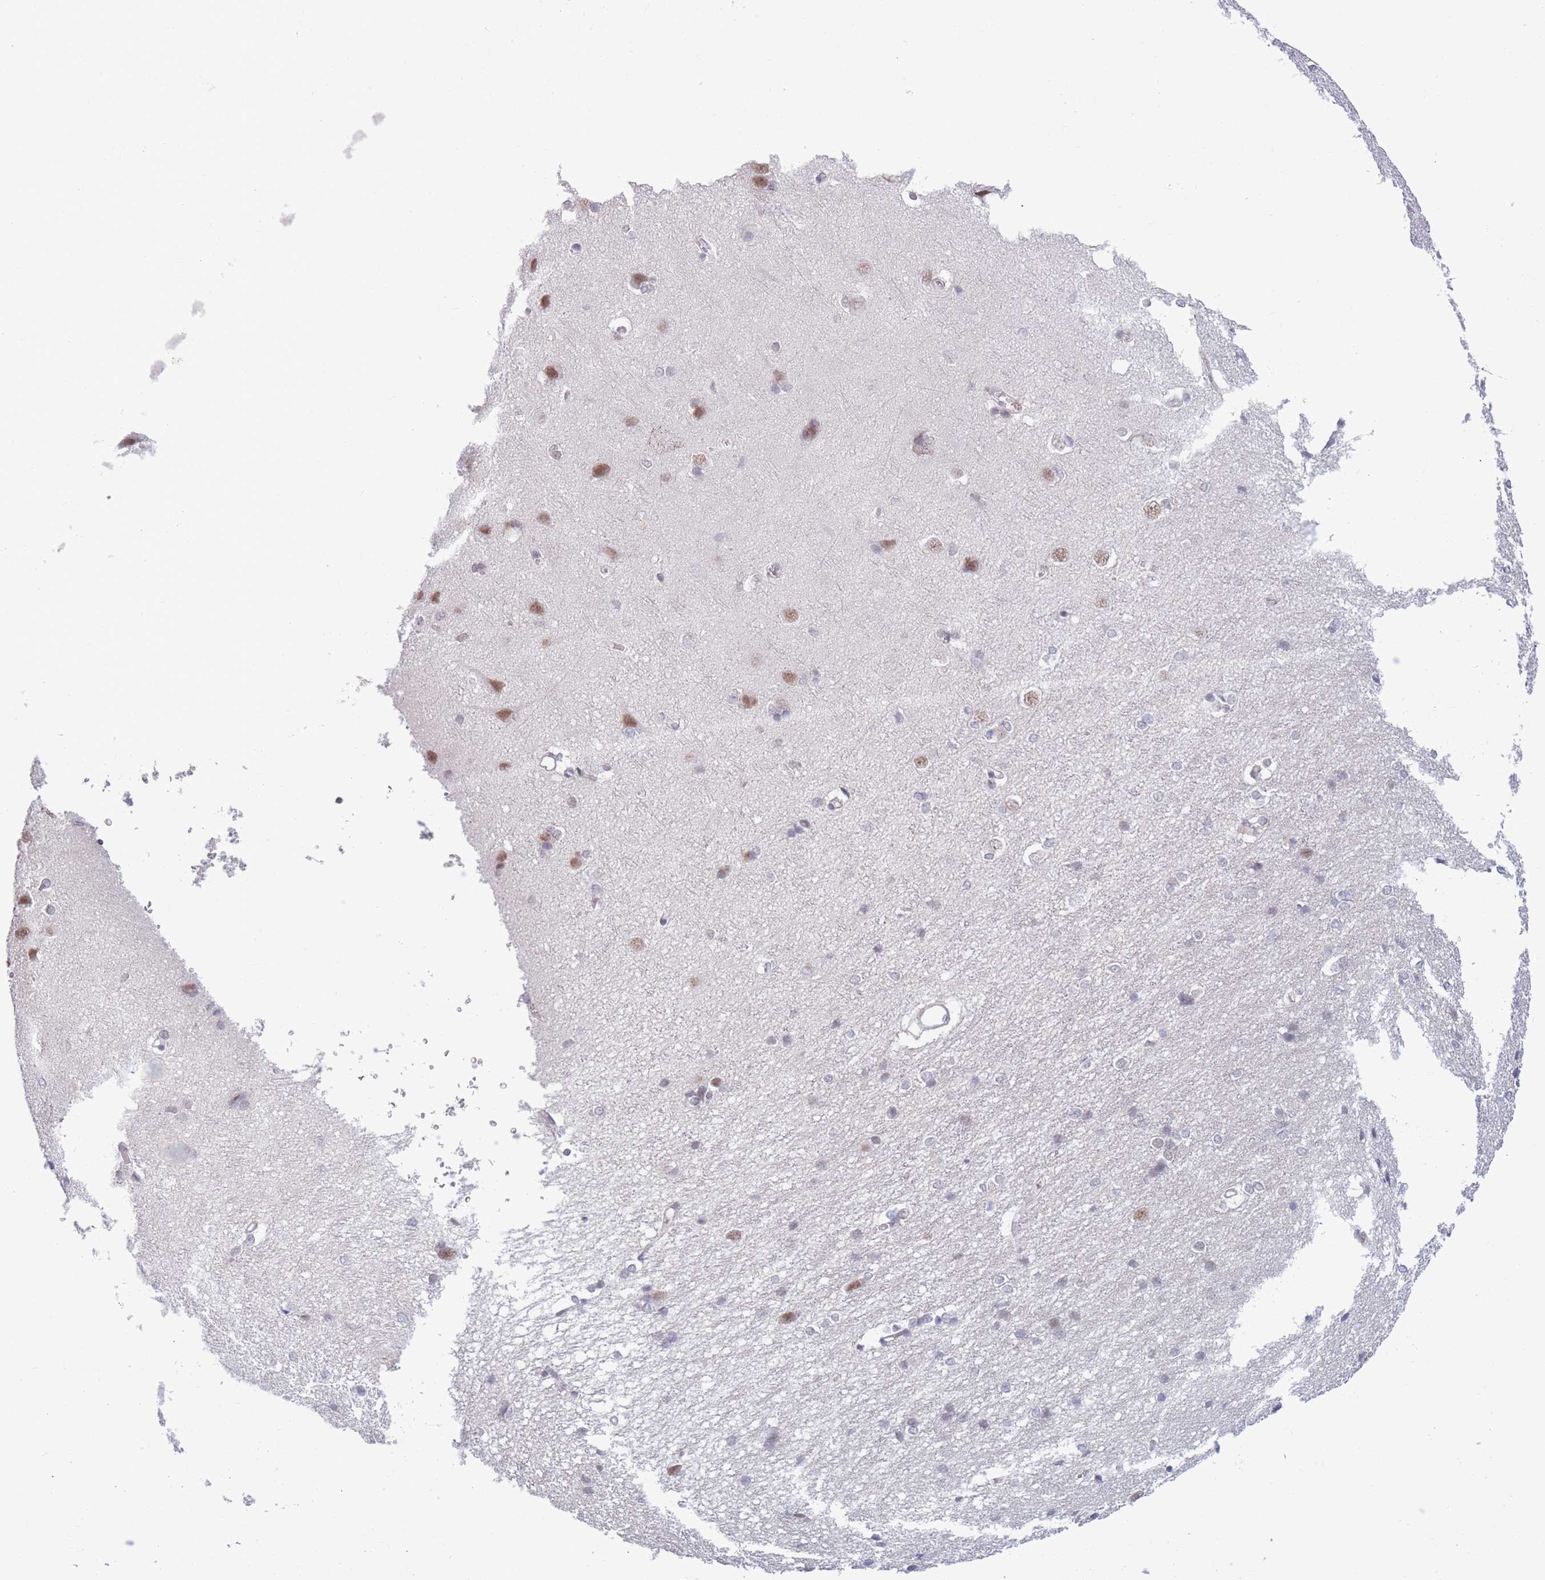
{"staining": {"intensity": "negative", "quantity": "none", "location": "none"}, "tissue": "cerebral cortex", "cell_type": "Endothelial cells", "image_type": "normal", "snomed": [{"axis": "morphology", "description": "Normal tissue, NOS"}, {"axis": "topography", "description": "Cerebral cortex"}], "caption": "Histopathology image shows no significant protein staining in endothelial cells of benign cerebral cortex. (Immunohistochemistry (ihc), brightfield microscopy, high magnification).", "gene": "PODXL", "patient": {"sex": "male", "age": 37}}